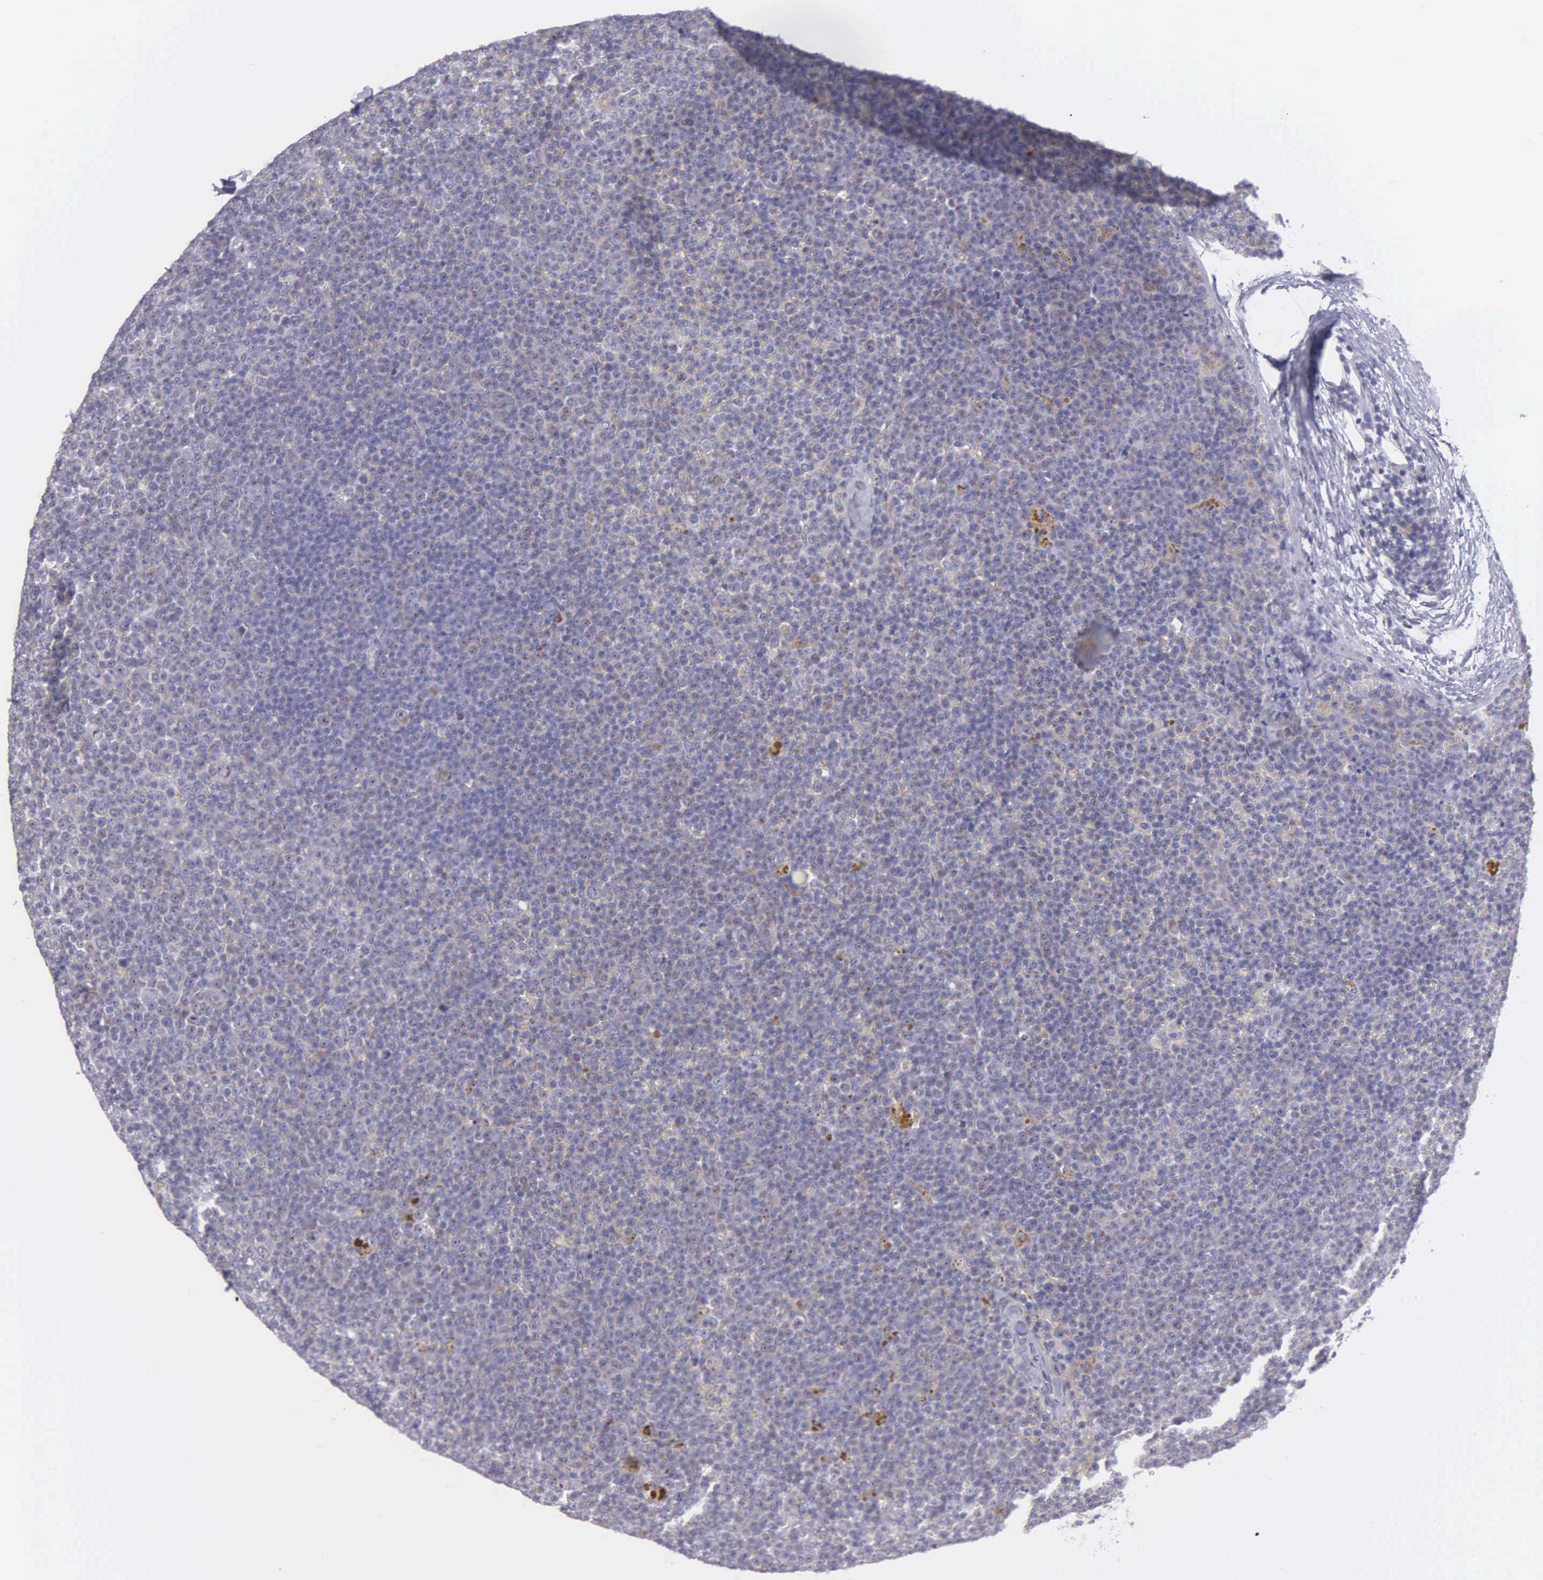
{"staining": {"intensity": "negative", "quantity": "none", "location": "none"}, "tissue": "lymphoma", "cell_type": "Tumor cells", "image_type": "cancer", "snomed": [{"axis": "morphology", "description": "Malignant lymphoma, non-Hodgkin's type, Low grade"}, {"axis": "topography", "description": "Lymph node"}], "caption": "Malignant lymphoma, non-Hodgkin's type (low-grade) stained for a protein using immunohistochemistry (IHC) demonstrates no staining tumor cells.", "gene": "SYNJ2BP", "patient": {"sex": "male", "age": 50}}